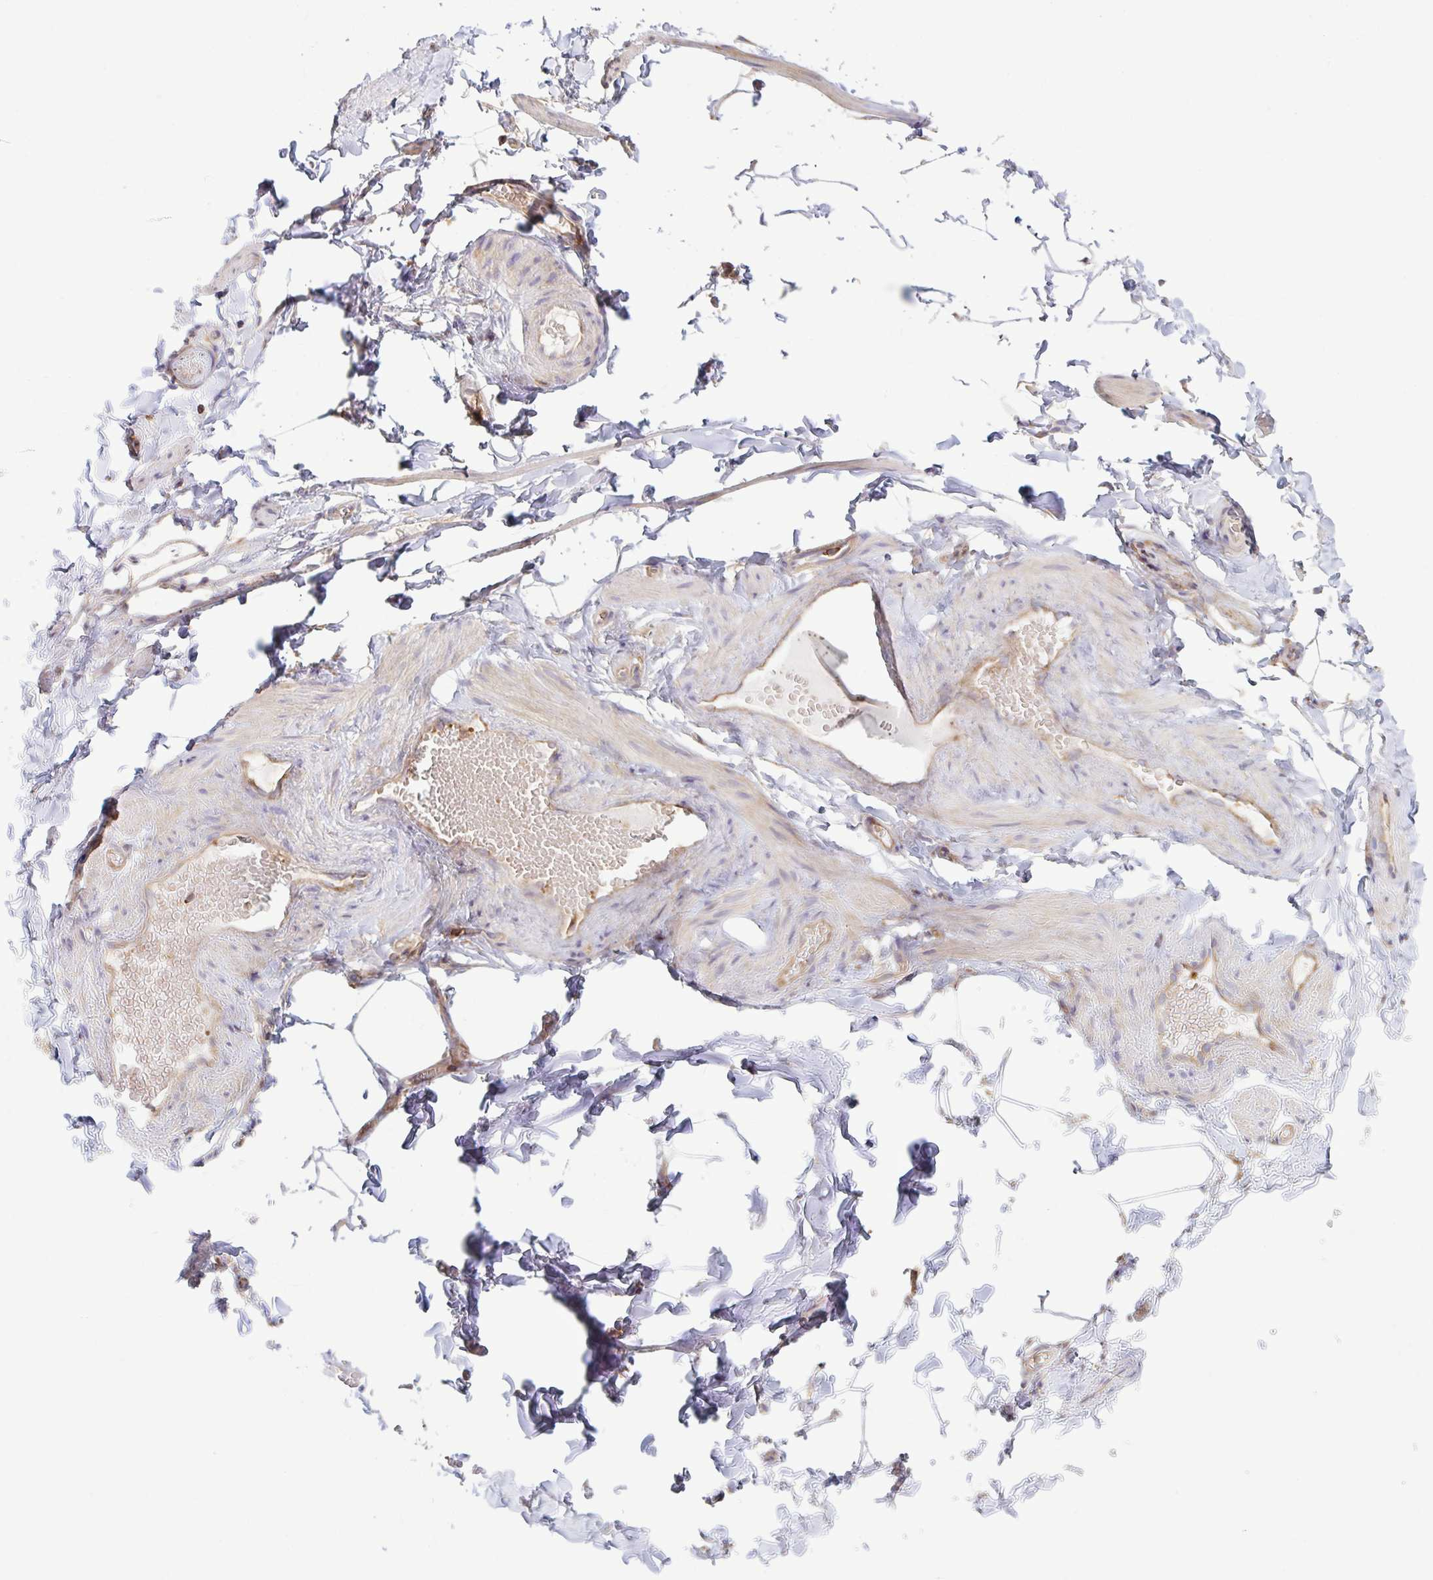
{"staining": {"intensity": "negative", "quantity": "none", "location": "none"}, "tissue": "adipose tissue", "cell_type": "Adipocytes", "image_type": "normal", "snomed": [{"axis": "morphology", "description": "Normal tissue, NOS"}, {"axis": "topography", "description": "Soft tissue"}, {"axis": "topography", "description": "Adipose tissue"}, {"axis": "topography", "description": "Vascular tissue"}, {"axis": "topography", "description": "Peripheral nerve tissue"}], "caption": "Immunohistochemistry (IHC) photomicrograph of unremarkable adipose tissue stained for a protein (brown), which demonstrates no staining in adipocytes.", "gene": "TSC22D3", "patient": {"sex": "male", "age": 29}}